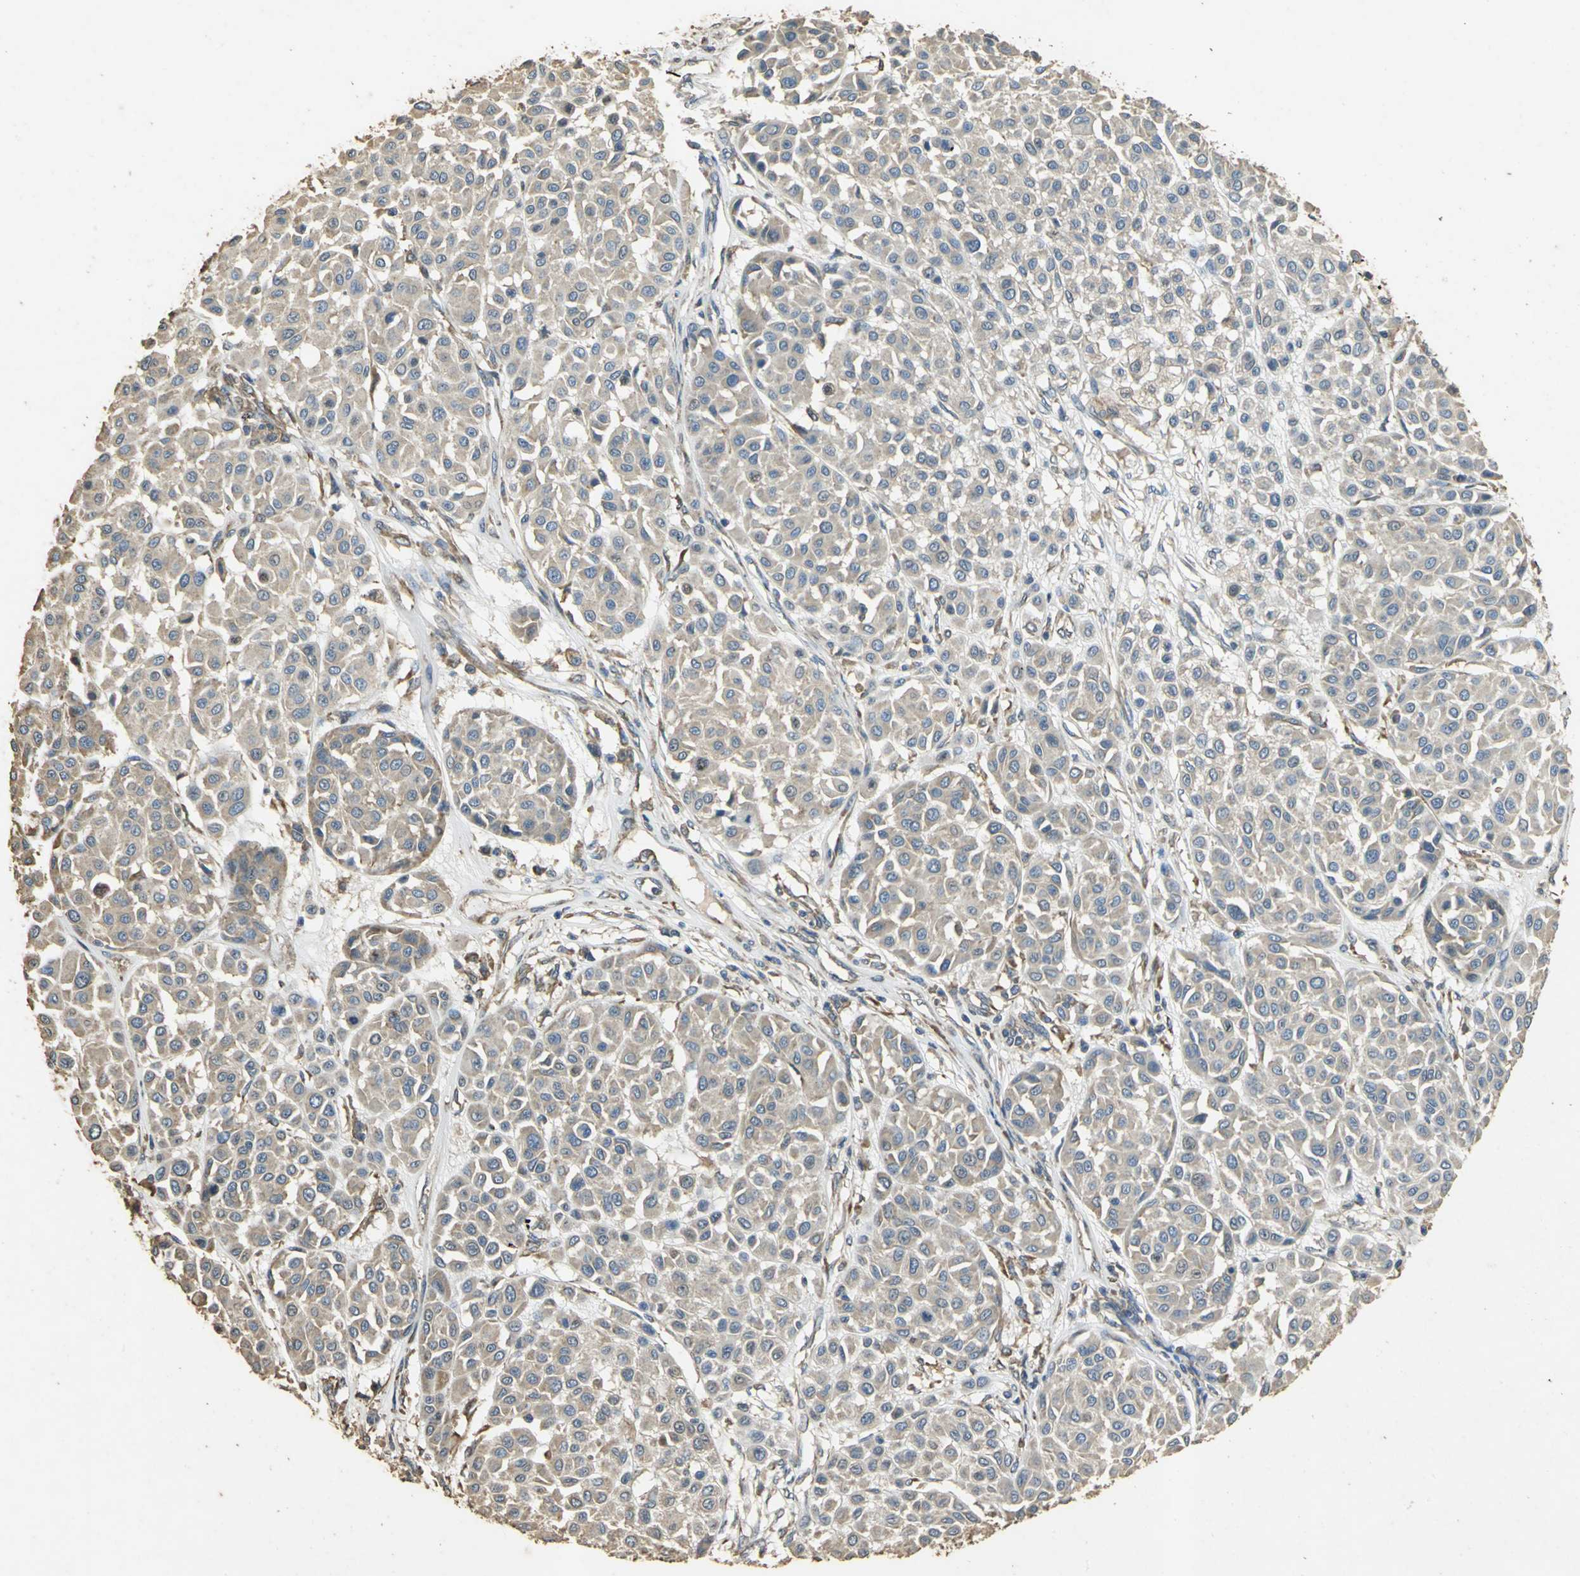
{"staining": {"intensity": "weak", "quantity": ">75%", "location": "cytoplasmic/membranous"}, "tissue": "melanoma", "cell_type": "Tumor cells", "image_type": "cancer", "snomed": [{"axis": "morphology", "description": "Malignant melanoma, Metastatic site"}, {"axis": "topography", "description": "Soft tissue"}], "caption": "About >75% of tumor cells in malignant melanoma (metastatic site) show weak cytoplasmic/membranous protein positivity as visualized by brown immunohistochemical staining.", "gene": "ACSL4", "patient": {"sex": "male", "age": 41}}